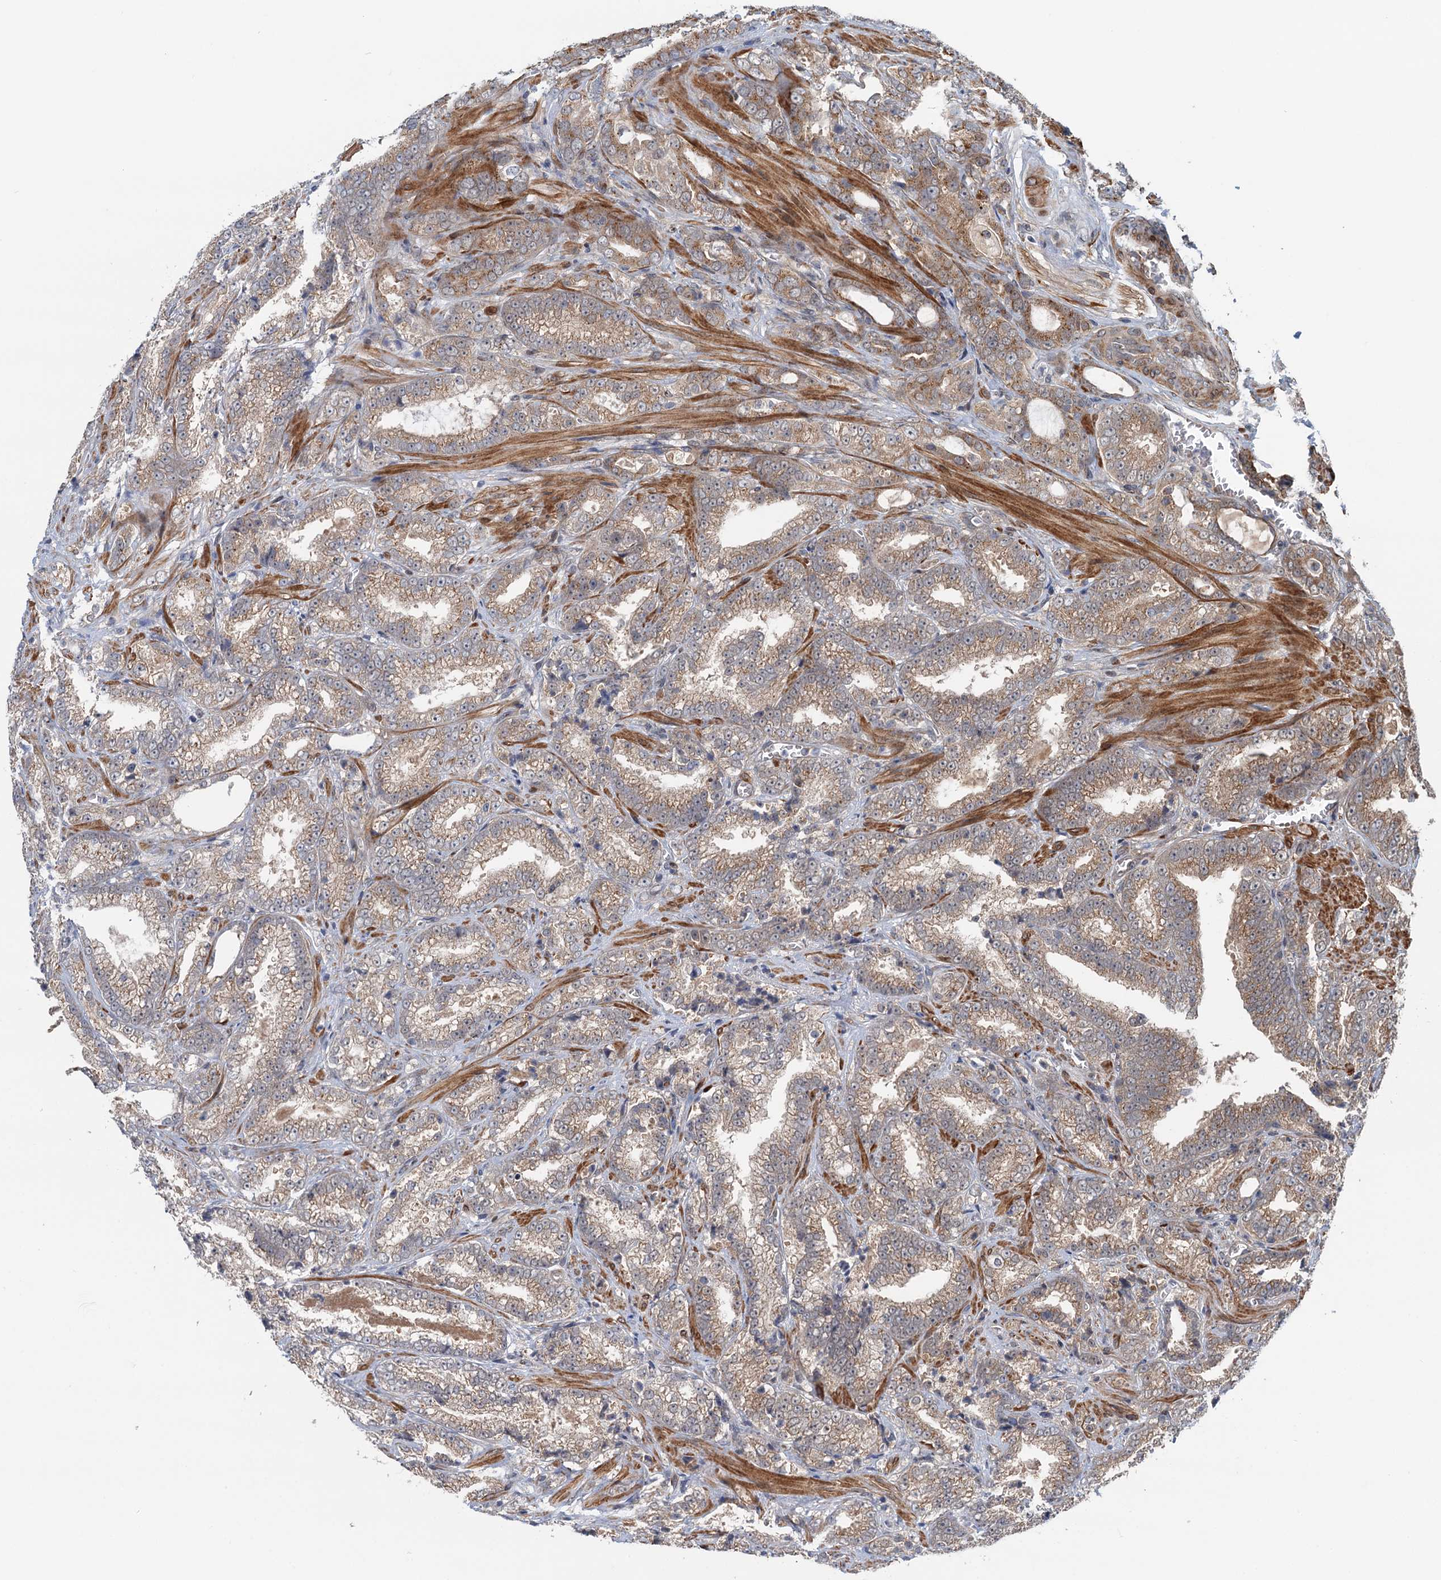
{"staining": {"intensity": "weak", "quantity": ">75%", "location": "cytoplasmic/membranous"}, "tissue": "prostate cancer", "cell_type": "Tumor cells", "image_type": "cancer", "snomed": [{"axis": "morphology", "description": "Adenocarcinoma, High grade"}, {"axis": "topography", "description": "Prostate and seminal vesicle, NOS"}], "caption": "High-magnification brightfield microscopy of high-grade adenocarcinoma (prostate) stained with DAB (3,3'-diaminobenzidine) (brown) and counterstained with hematoxylin (blue). tumor cells exhibit weak cytoplasmic/membranous positivity is seen in approximately>75% of cells.", "gene": "DYNC2I2", "patient": {"sex": "male", "age": 67}}